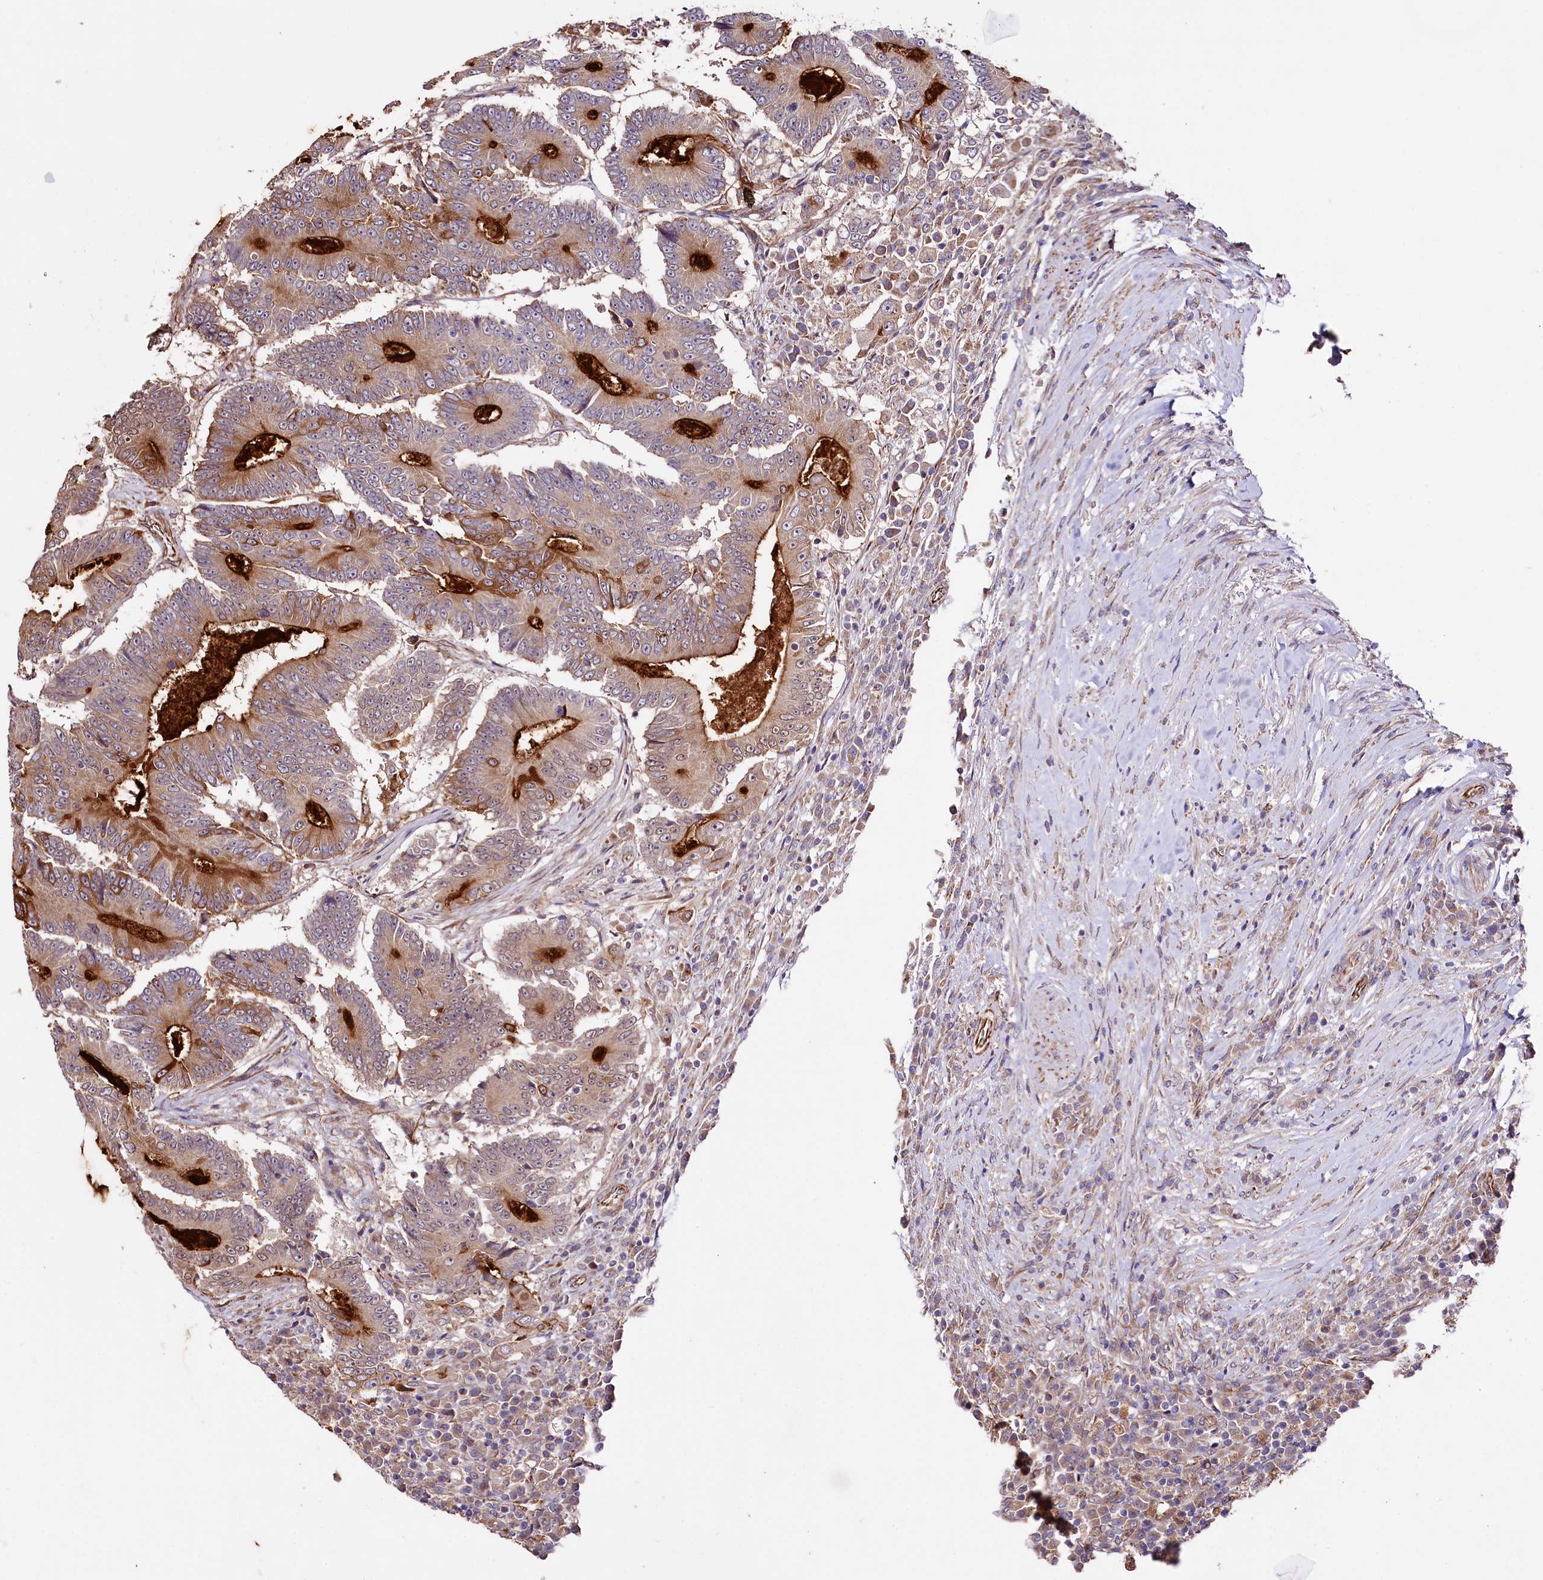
{"staining": {"intensity": "strong", "quantity": "<25%", "location": "cytoplasmic/membranous"}, "tissue": "colorectal cancer", "cell_type": "Tumor cells", "image_type": "cancer", "snomed": [{"axis": "morphology", "description": "Adenocarcinoma, NOS"}, {"axis": "topography", "description": "Colon"}], "caption": "A high-resolution micrograph shows immunohistochemistry staining of adenocarcinoma (colorectal), which reveals strong cytoplasmic/membranous positivity in about <25% of tumor cells.", "gene": "TTC12", "patient": {"sex": "male", "age": 83}}